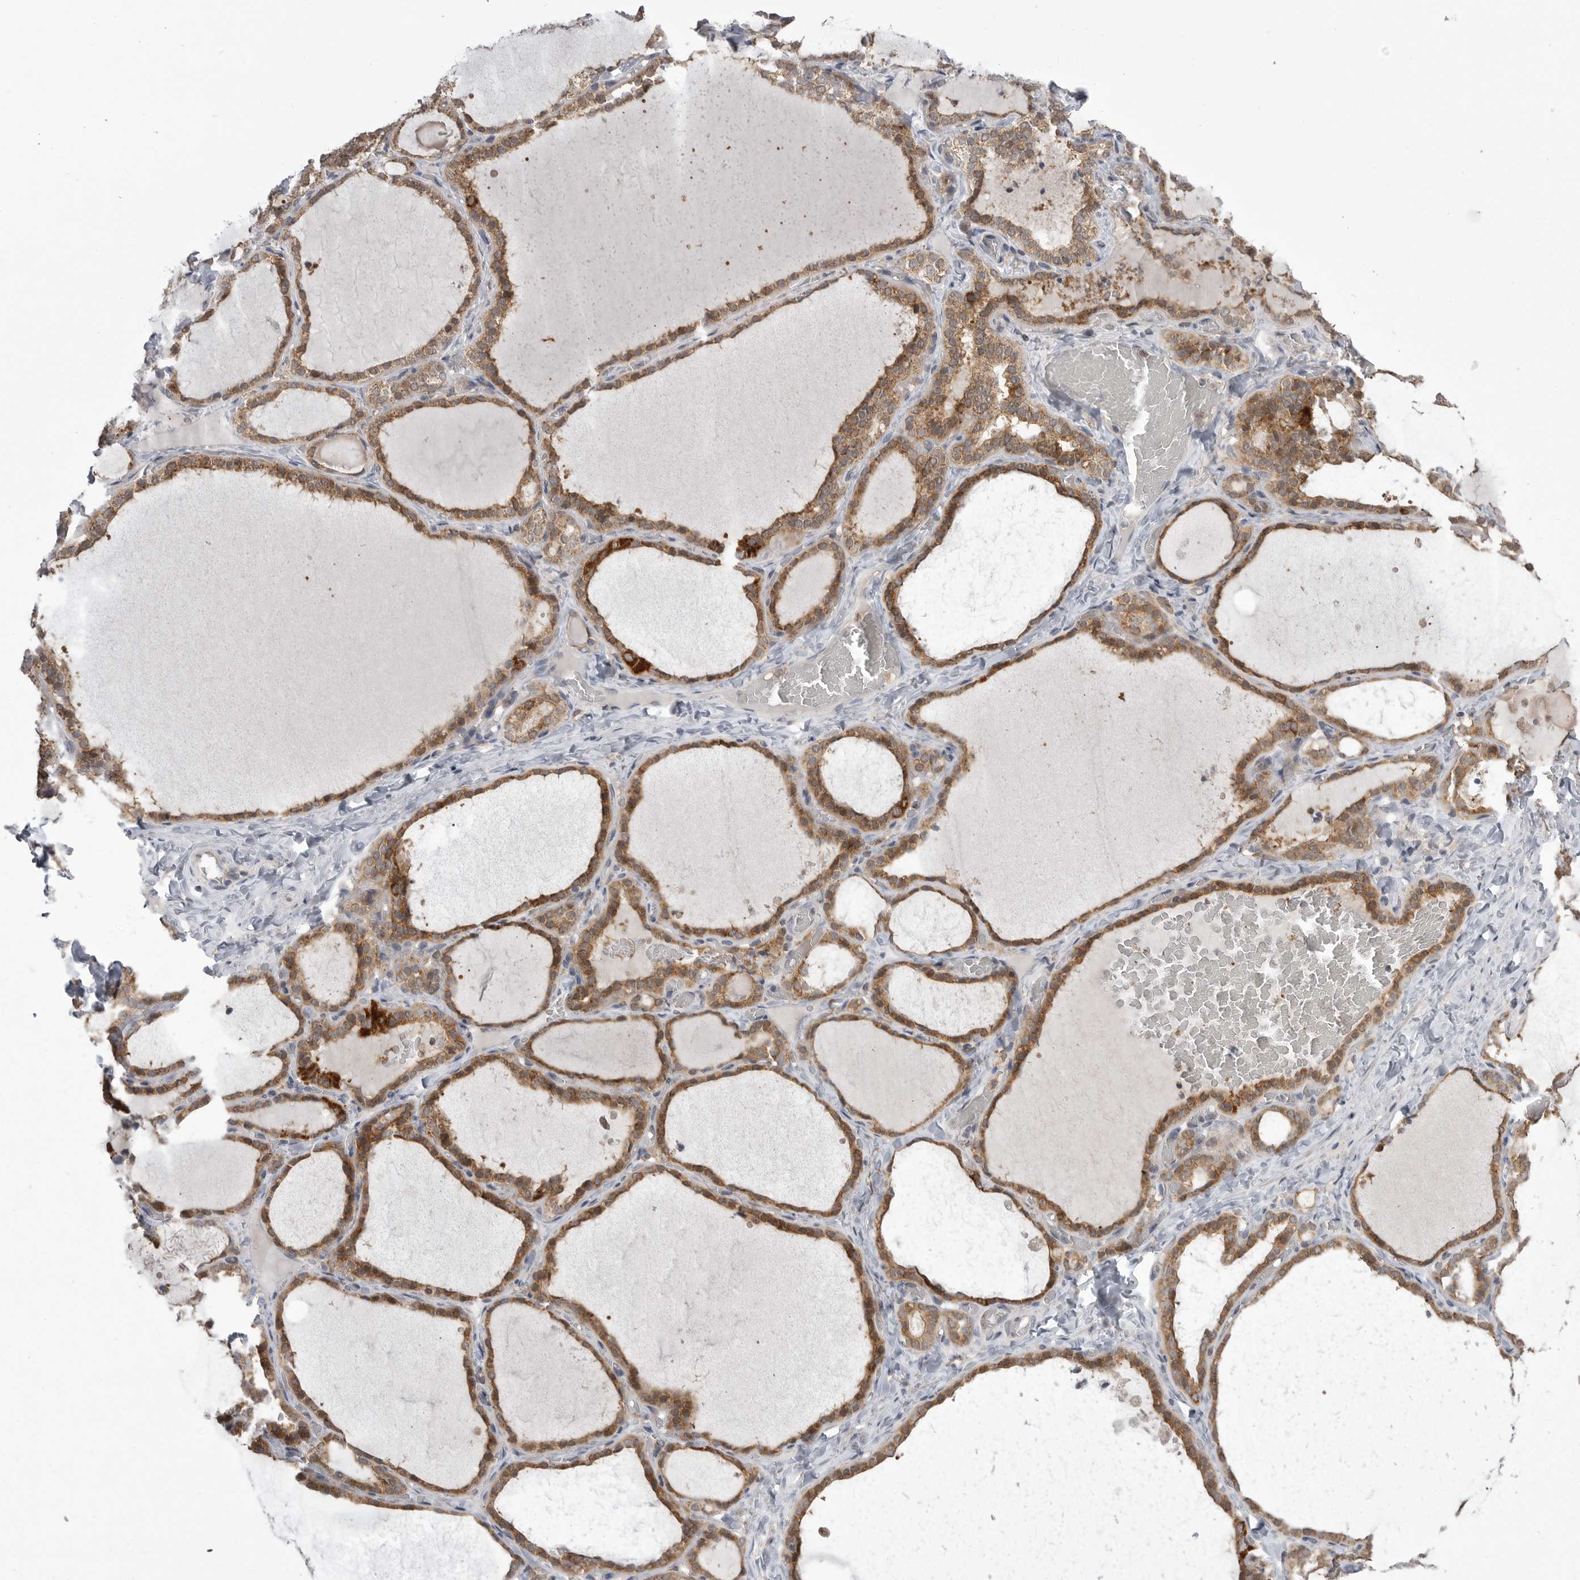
{"staining": {"intensity": "strong", "quantity": ">75%", "location": "cytoplasmic/membranous"}, "tissue": "thyroid gland", "cell_type": "Glandular cells", "image_type": "normal", "snomed": [{"axis": "morphology", "description": "Normal tissue, NOS"}, {"axis": "topography", "description": "Thyroid gland"}], "caption": "Immunohistochemistry (IHC) photomicrograph of normal human thyroid gland stained for a protein (brown), which demonstrates high levels of strong cytoplasmic/membranous positivity in approximately >75% of glandular cells.", "gene": "KYAT3", "patient": {"sex": "female", "age": 22}}